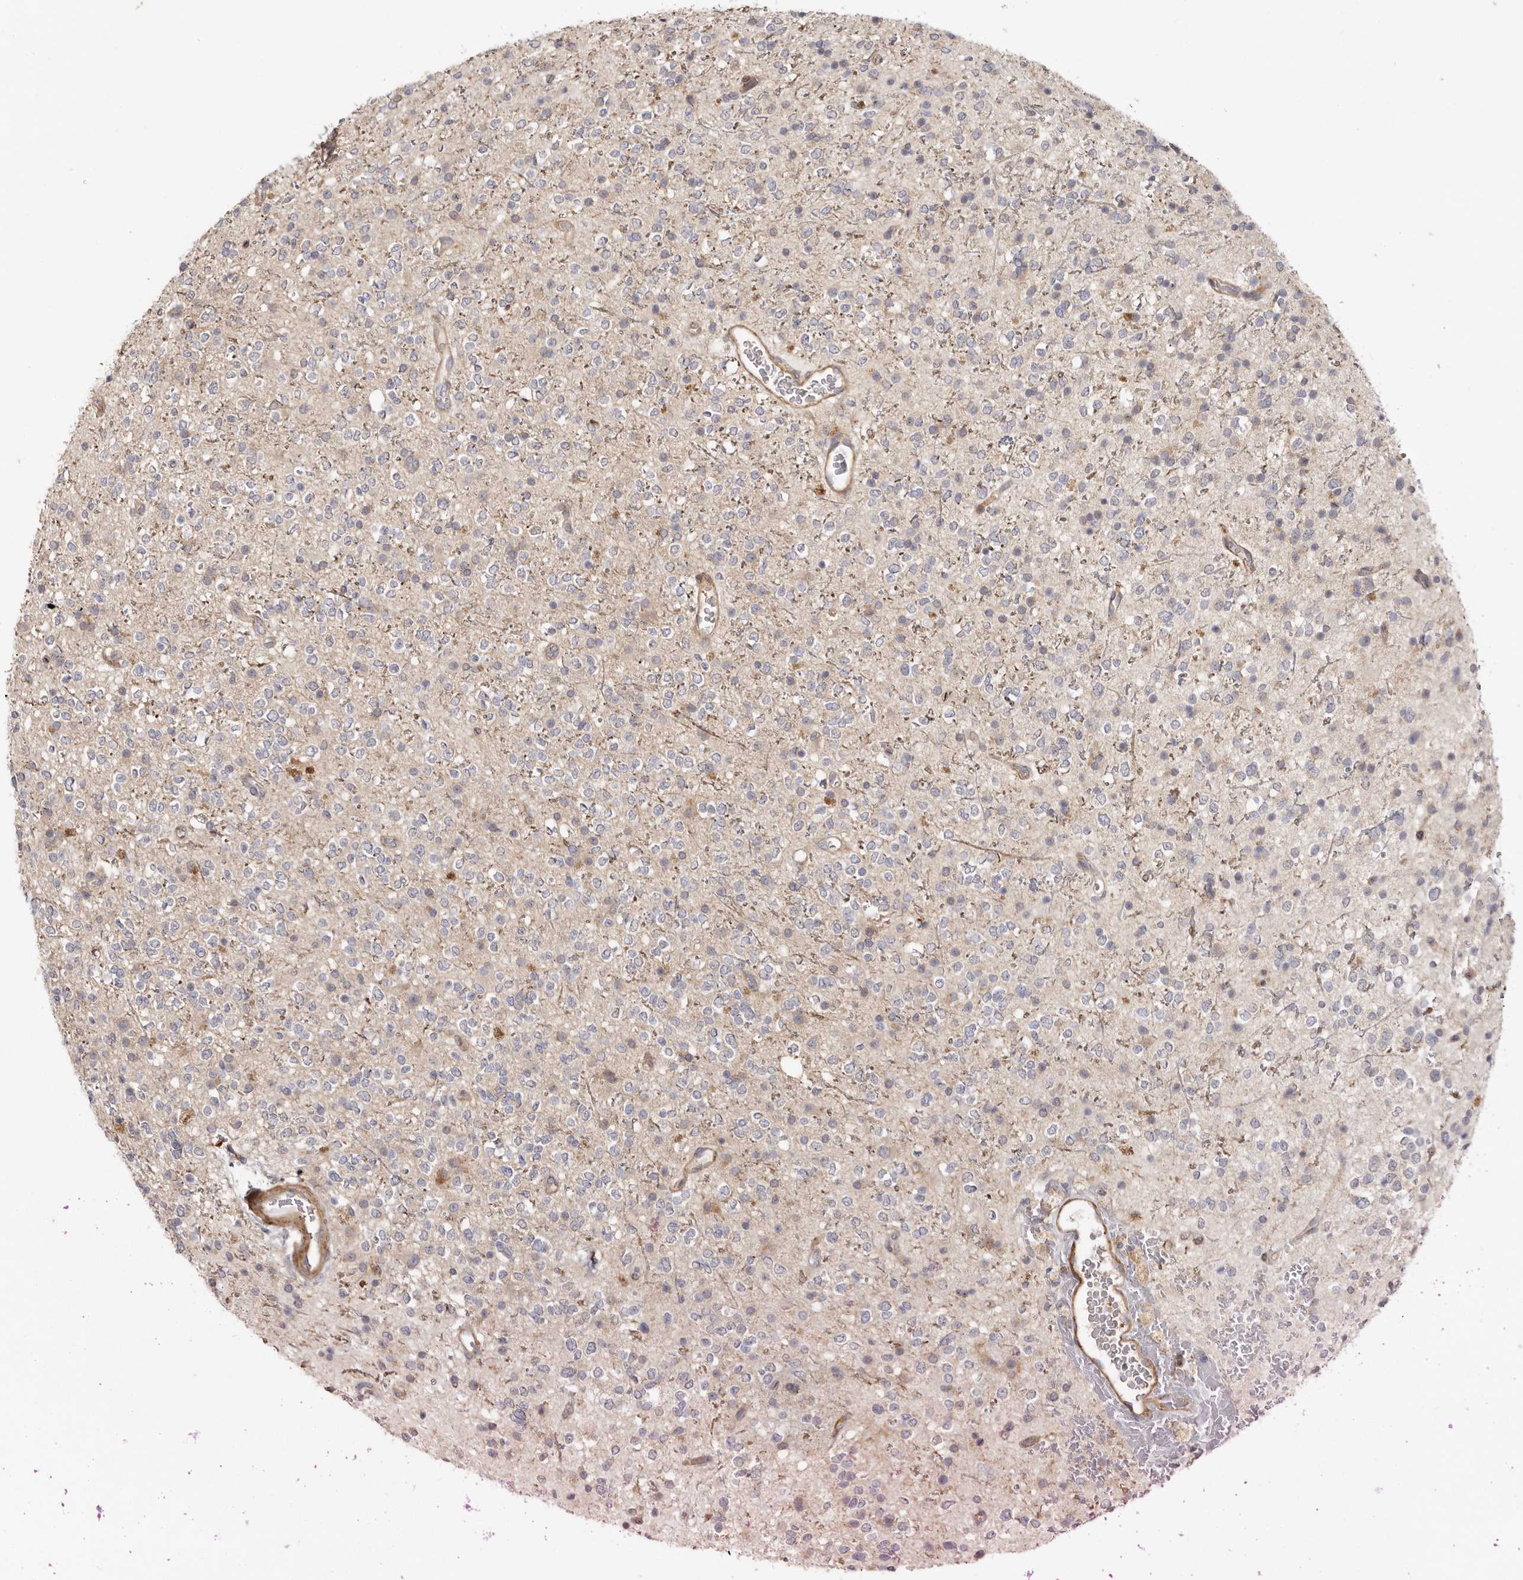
{"staining": {"intensity": "negative", "quantity": "none", "location": "none"}, "tissue": "glioma", "cell_type": "Tumor cells", "image_type": "cancer", "snomed": [{"axis": "morphology", "description": "Glioma, malignant, High grade"}, {"axis": "topography", "description": "Brain"}], "caption": "Immunohistochemistry micrograph of neoplastic tissue: human glioma stained with DAB (3,3'-diaminobenzidine) exhibits no significant protein expression in tumor cells.", "gene": "ADAMTS9", "patient": {"sex": "male", "age": 34}}